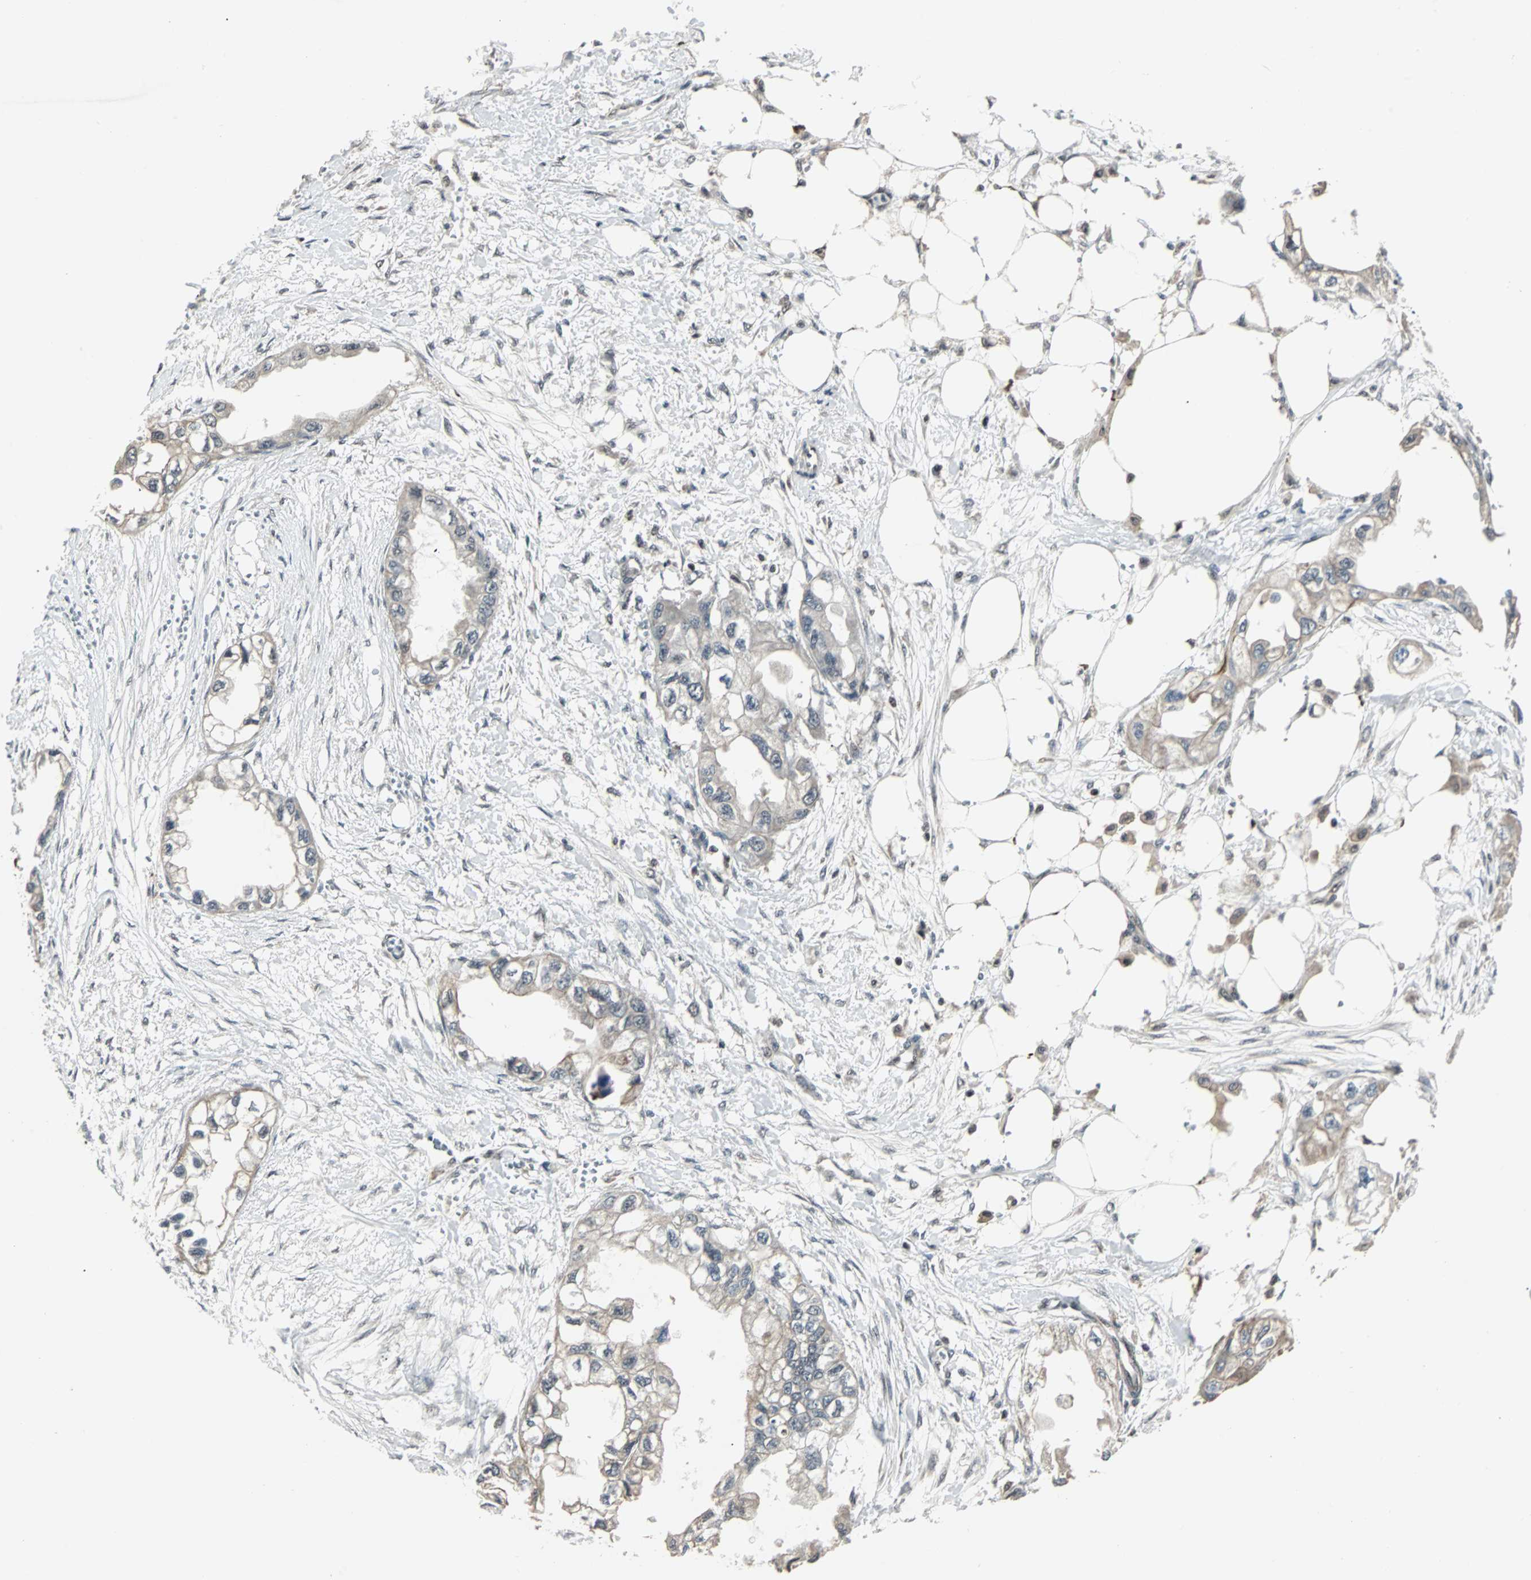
{"staining": {"intensity": "weak", "quantity": "25%-75%", "location": "cytoplasmic/membranous"}, "tissue": "endometrial cancer", "cell_type": "Tumor cells", "image_type": "cancer", "snomed": [{"axis": "morphology", "description": "Adenocarcinoma, NOS"}, {"axis": "topography", "description": "Endometrium"}], "caption": "IHC histopathology image of human endometrial cancer (adenocarcinoma) stained for a protein (brown), which displays low levels of weak cytoplasmic/membranous positivity in approximately 25%-75% of tumor cells.", "gene": "TERF2IP", "patient": {"sex": "female", "age": 67}}